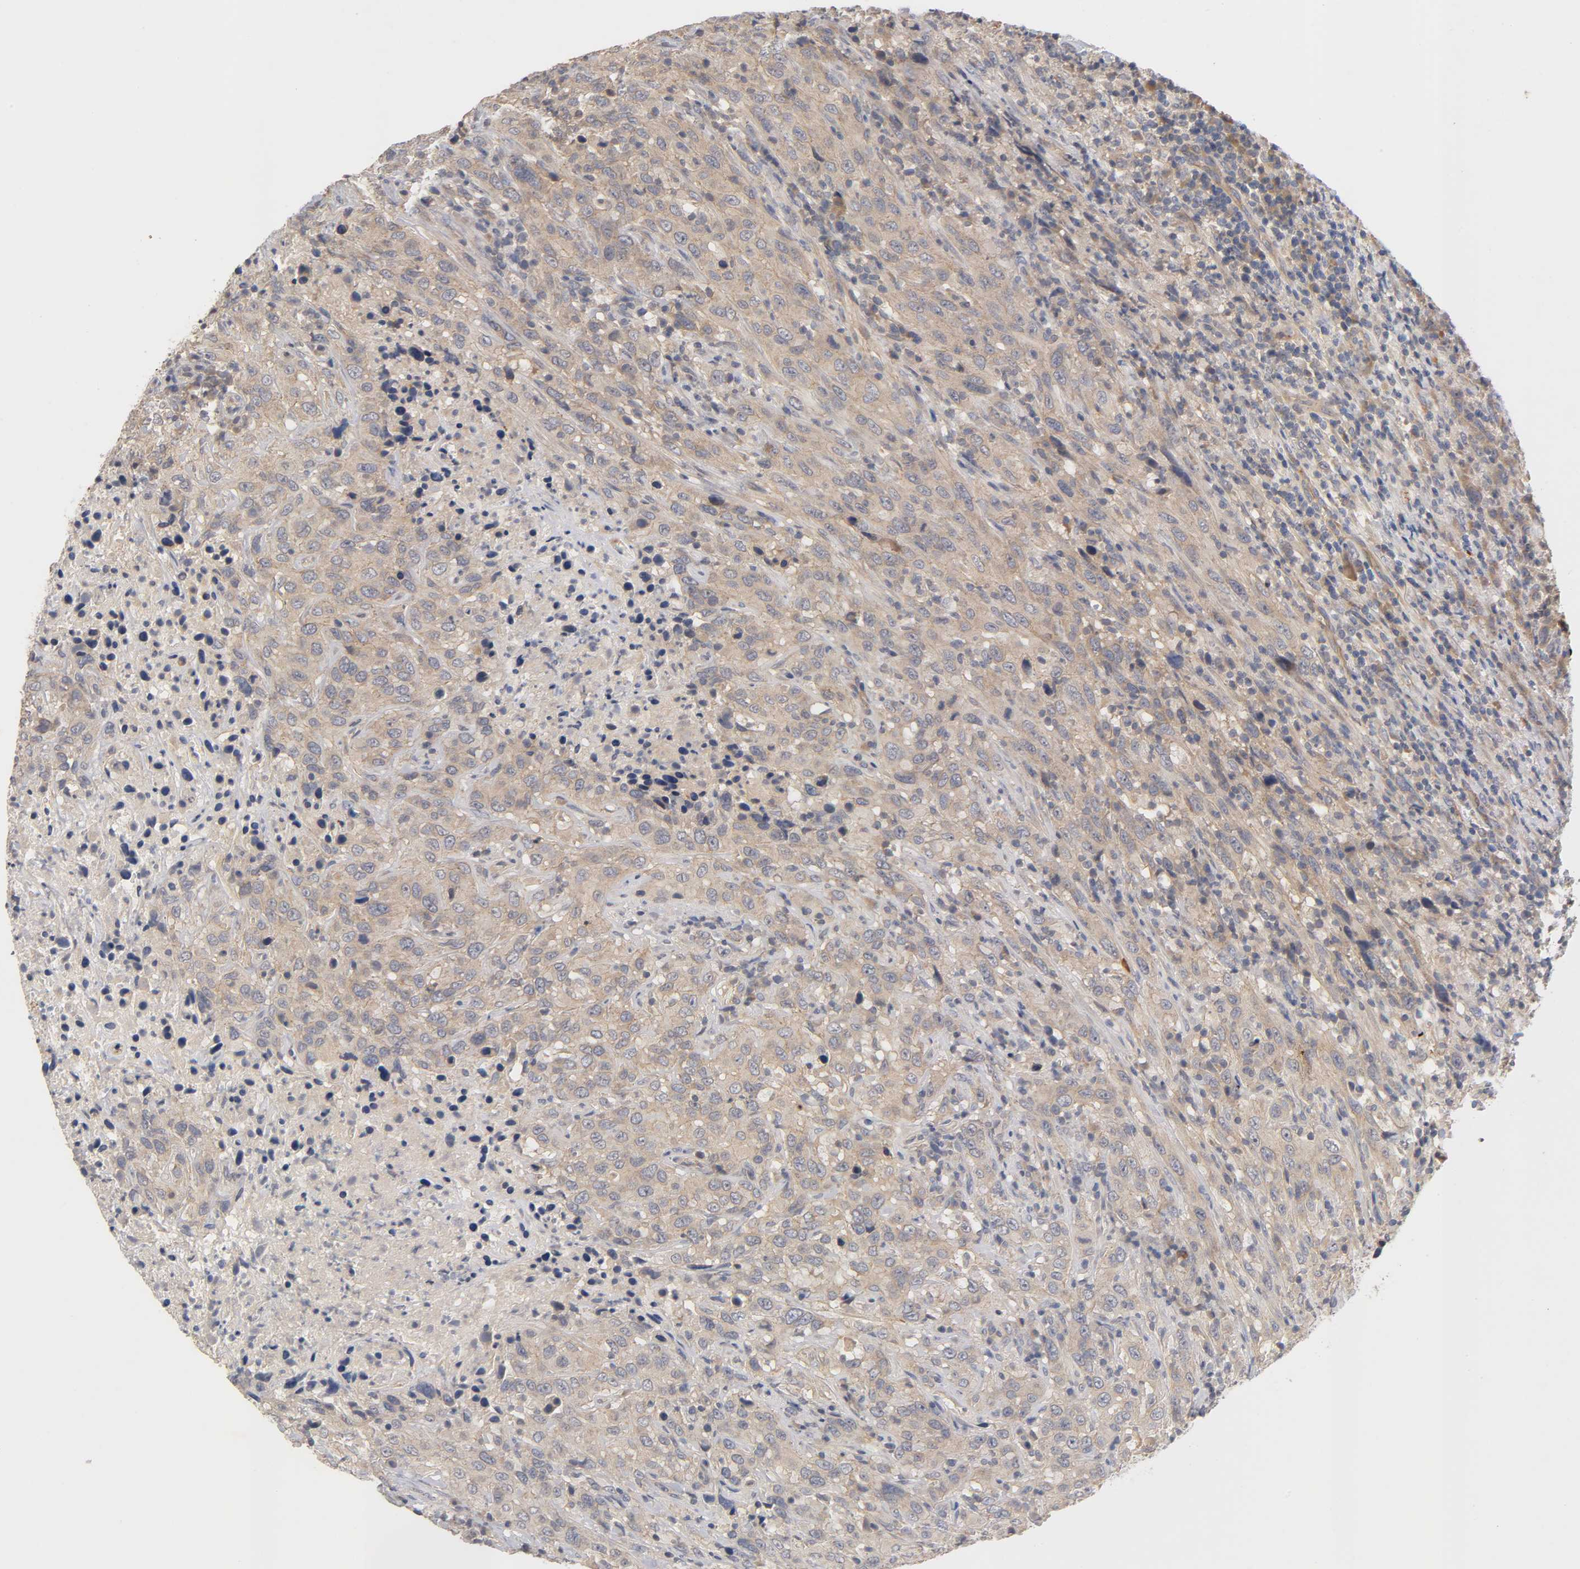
{"staining": {"intensity": "moderate", "quantity": ">75%", "location": "cytoplasmic/membranous"}, "tissue": "urothelial cancer", "cell_type": "Tumor cells", "image_type": "cancer", "snomed": [{"axis": "morphology", "description": "Urothelial carcinoma, High grade"}, {"axis": "topography", "description": "Urinary bladder"}], "caption": "IHC staining of urothelial cancer, which exhibits medium levels of moderate cytoplasmic/membranous staining in approximately >75% of tumor cells indicating moderate cytoplasmic/membranous protein staining. The staining was performed using DAB (3,3'-diaminobenzidine) (brown) for protein detection and nuclei were counterstained in hematoxylin (blue).", "gene": "PDZD11", "patient": {"sex": "male", "age": 61}}